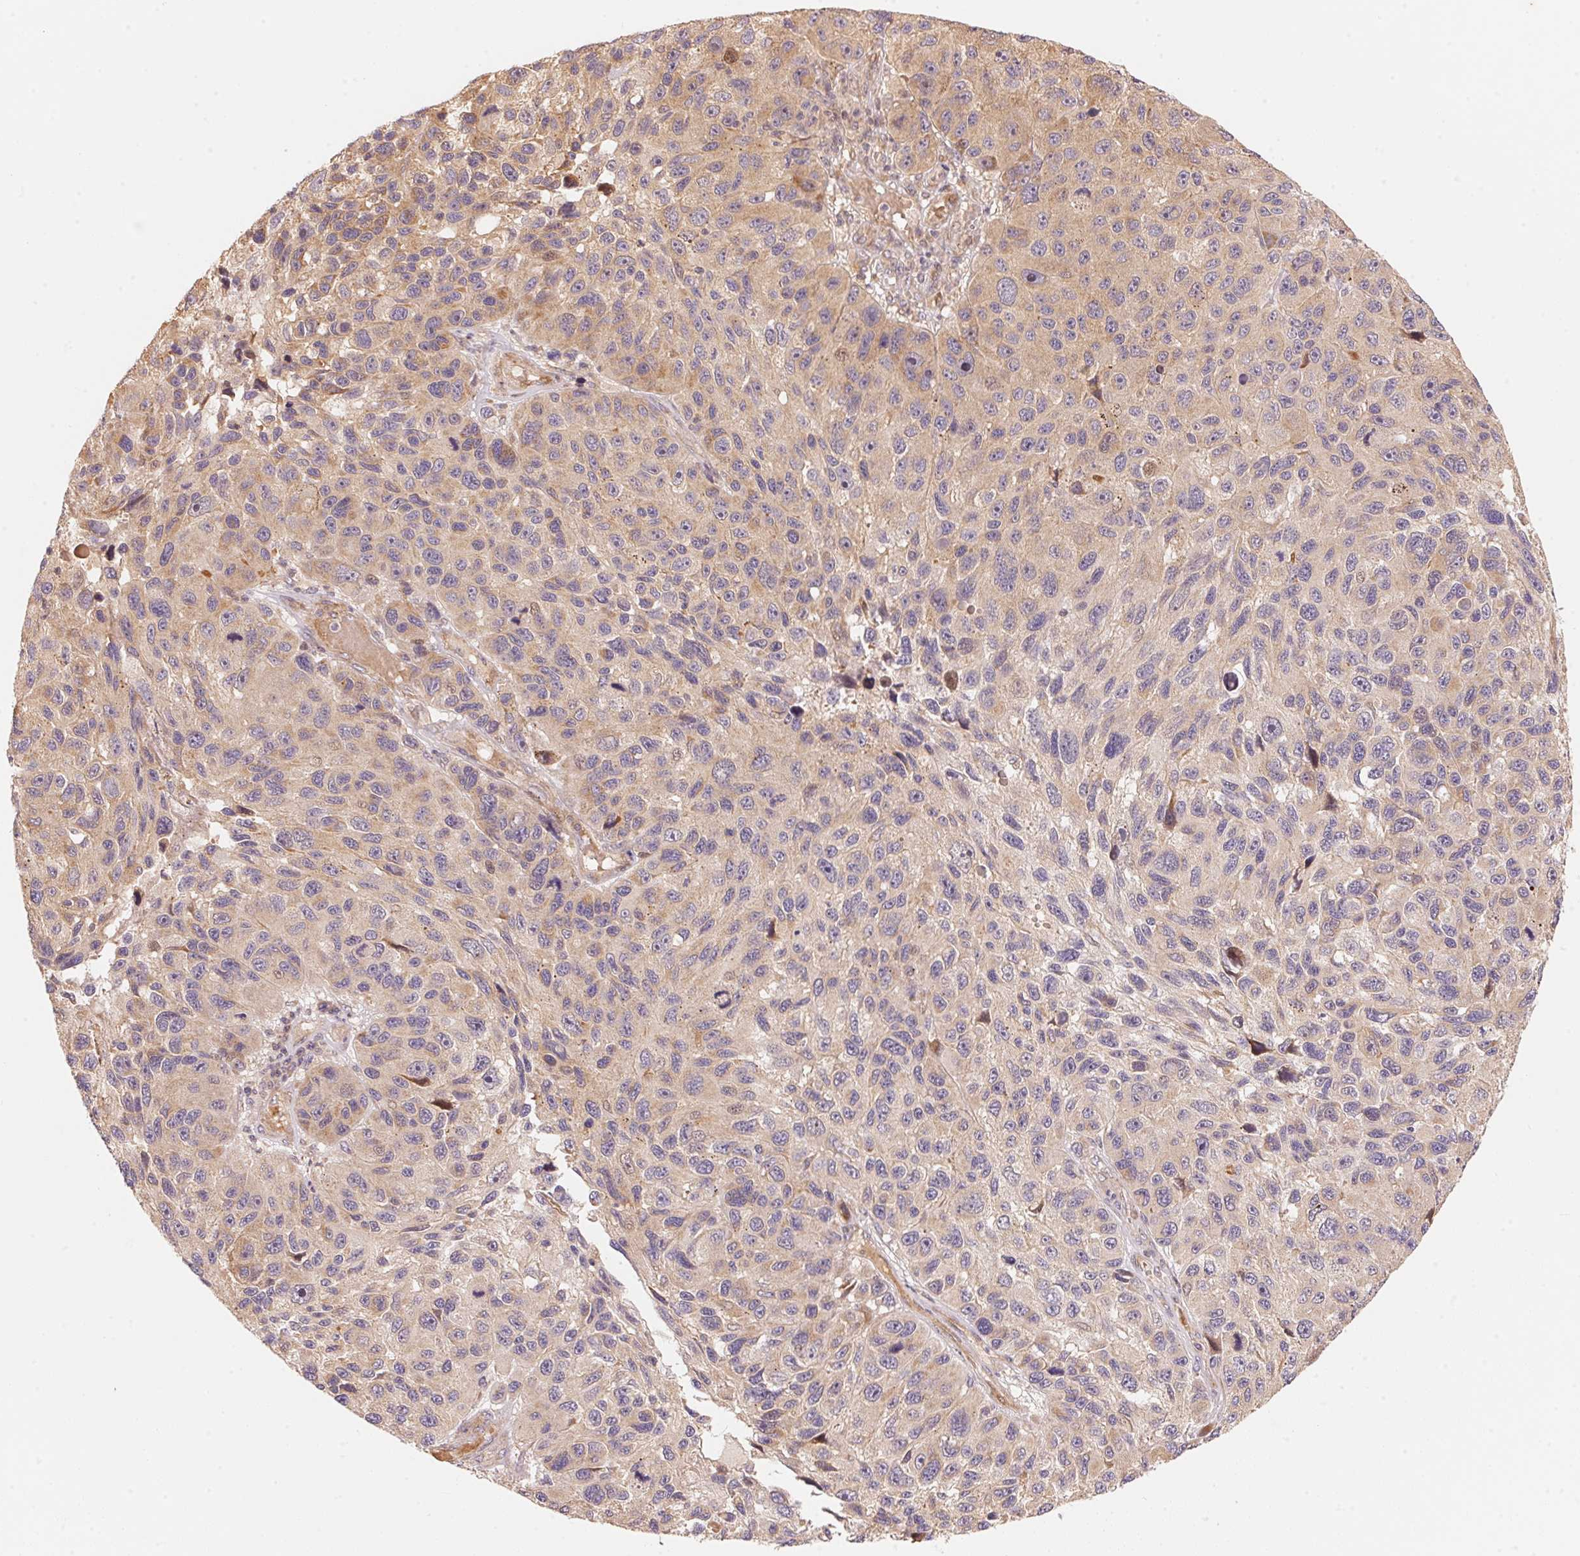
{"staining": {"intensity": "weak", "quantity": "25%-75%", "location": "cytoplasmic/membranous"}, "tissue": "melanoma", "cell_type": "Tumor cells", "image_type": "cancer", "snomed": [{"axis": "morphology", "description": "Malignant melanoma, NOS"}, {"axis": "topography", "description": "Skin"}], "caption": "Immunohistochemical staining of human melanoma shows low levels of weak cytoplasmic/membranous expression in approximately 25%-75% of tumor cells. The protein is shown in brown color, while the nuclei are stained blue.", "gene": "TNIP2", "patient": {"sex": "male", "age": 53}}